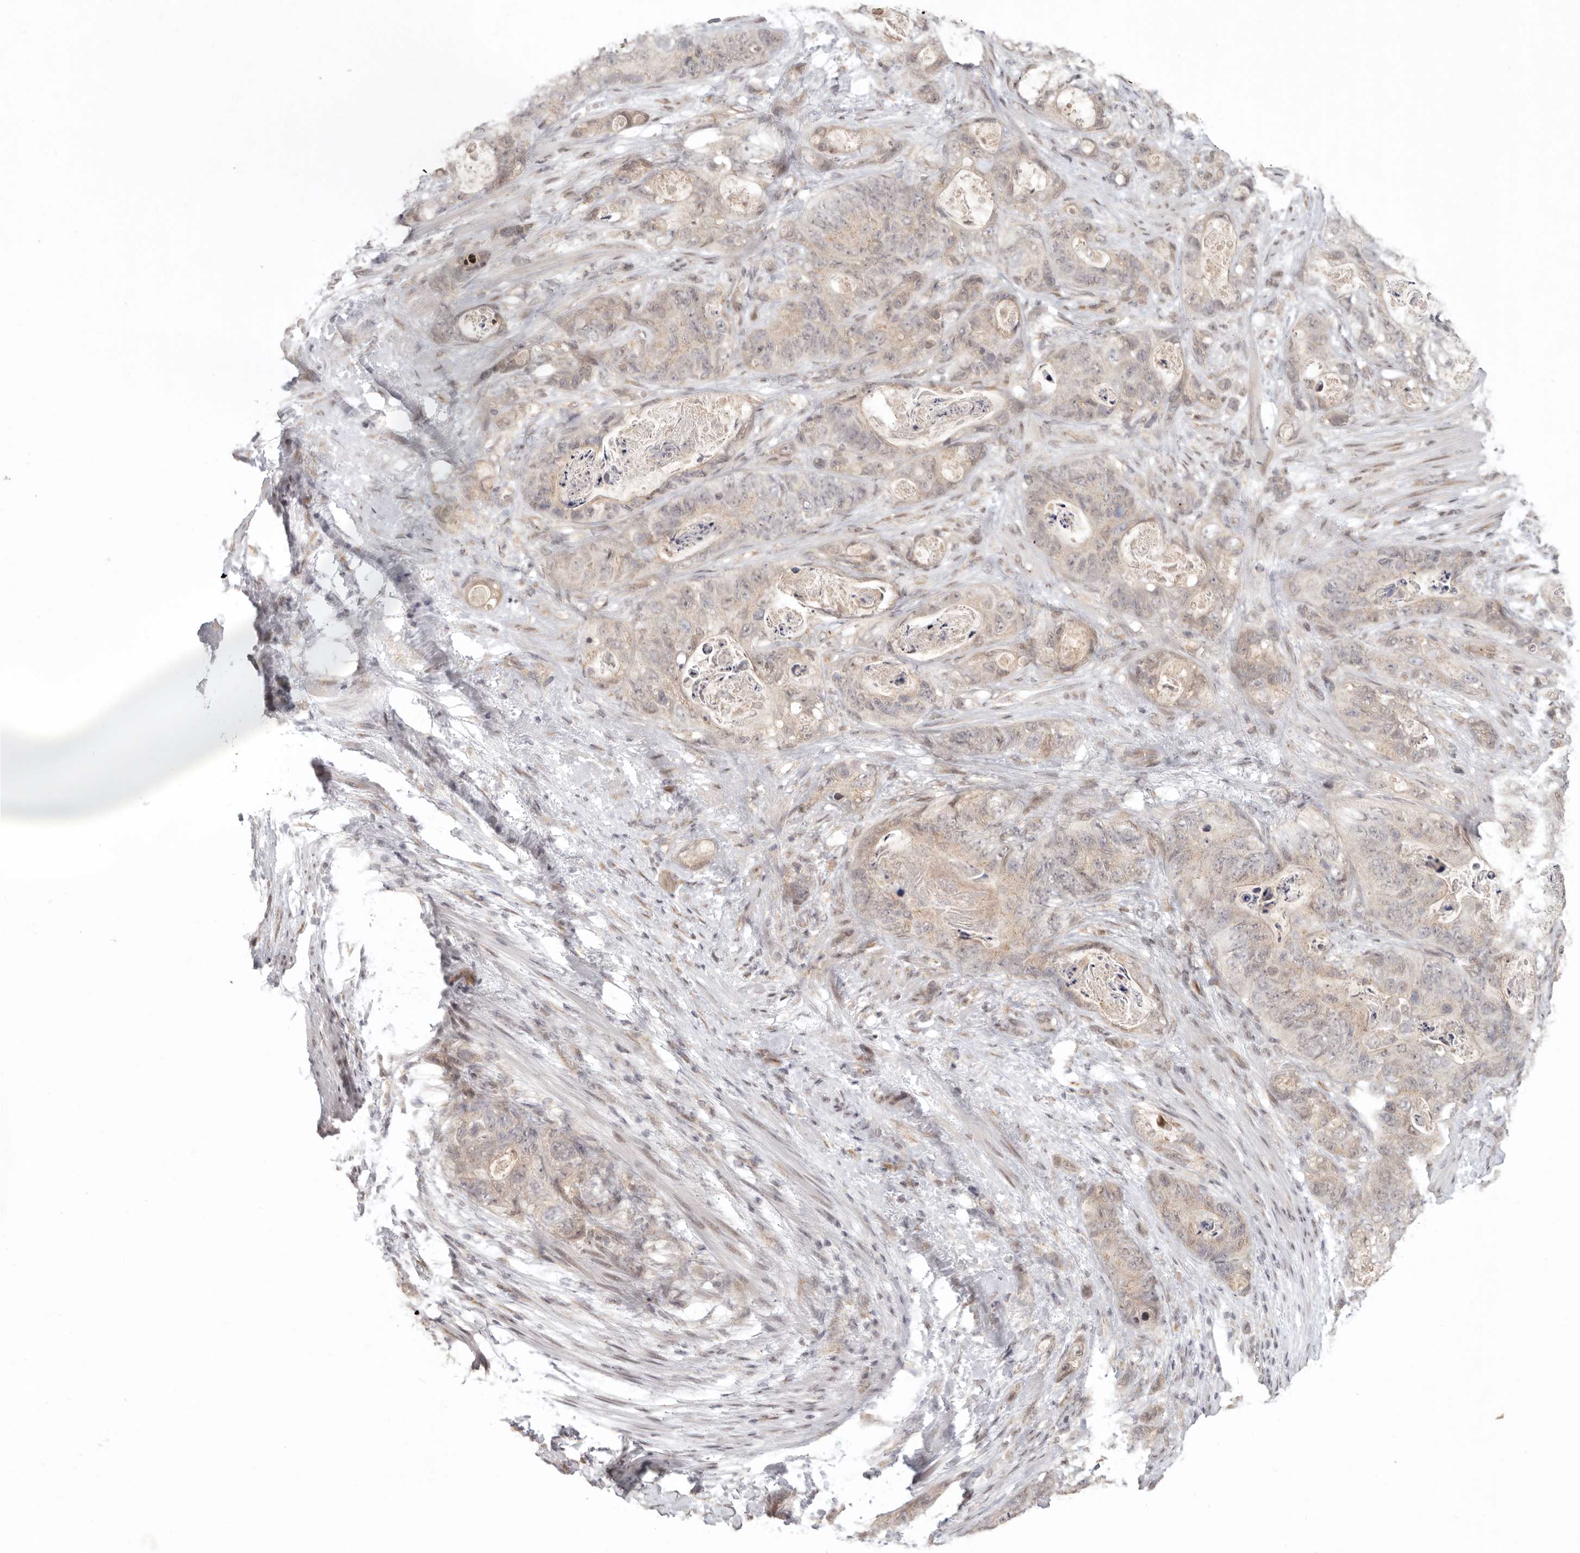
{"staining": {"intensity": "weak", "quantity": "25%-75%", "location": "cytoplasmic/membranous"}, "tissue": "stomach cancer", "cell_type": "Tumor cells", "image_type": "cancer", "snomed": [{"axis": "morphology", "description": "Normal tissue, NOS"}, {"axis": "morphology", "description": "Adenocarcinoma, NOS"}, {"axis": "topography", "description": "Stomach"}], "caption": "DAB immunohistochemical staining of human adenocarcinoma (stomach) reveals weak cytoplasmic/membranous protein positivity in approximately 25%-75% of tumor cells.", "gene": "LRRC75A", "patient": {"sex": "female", "age": 89}}